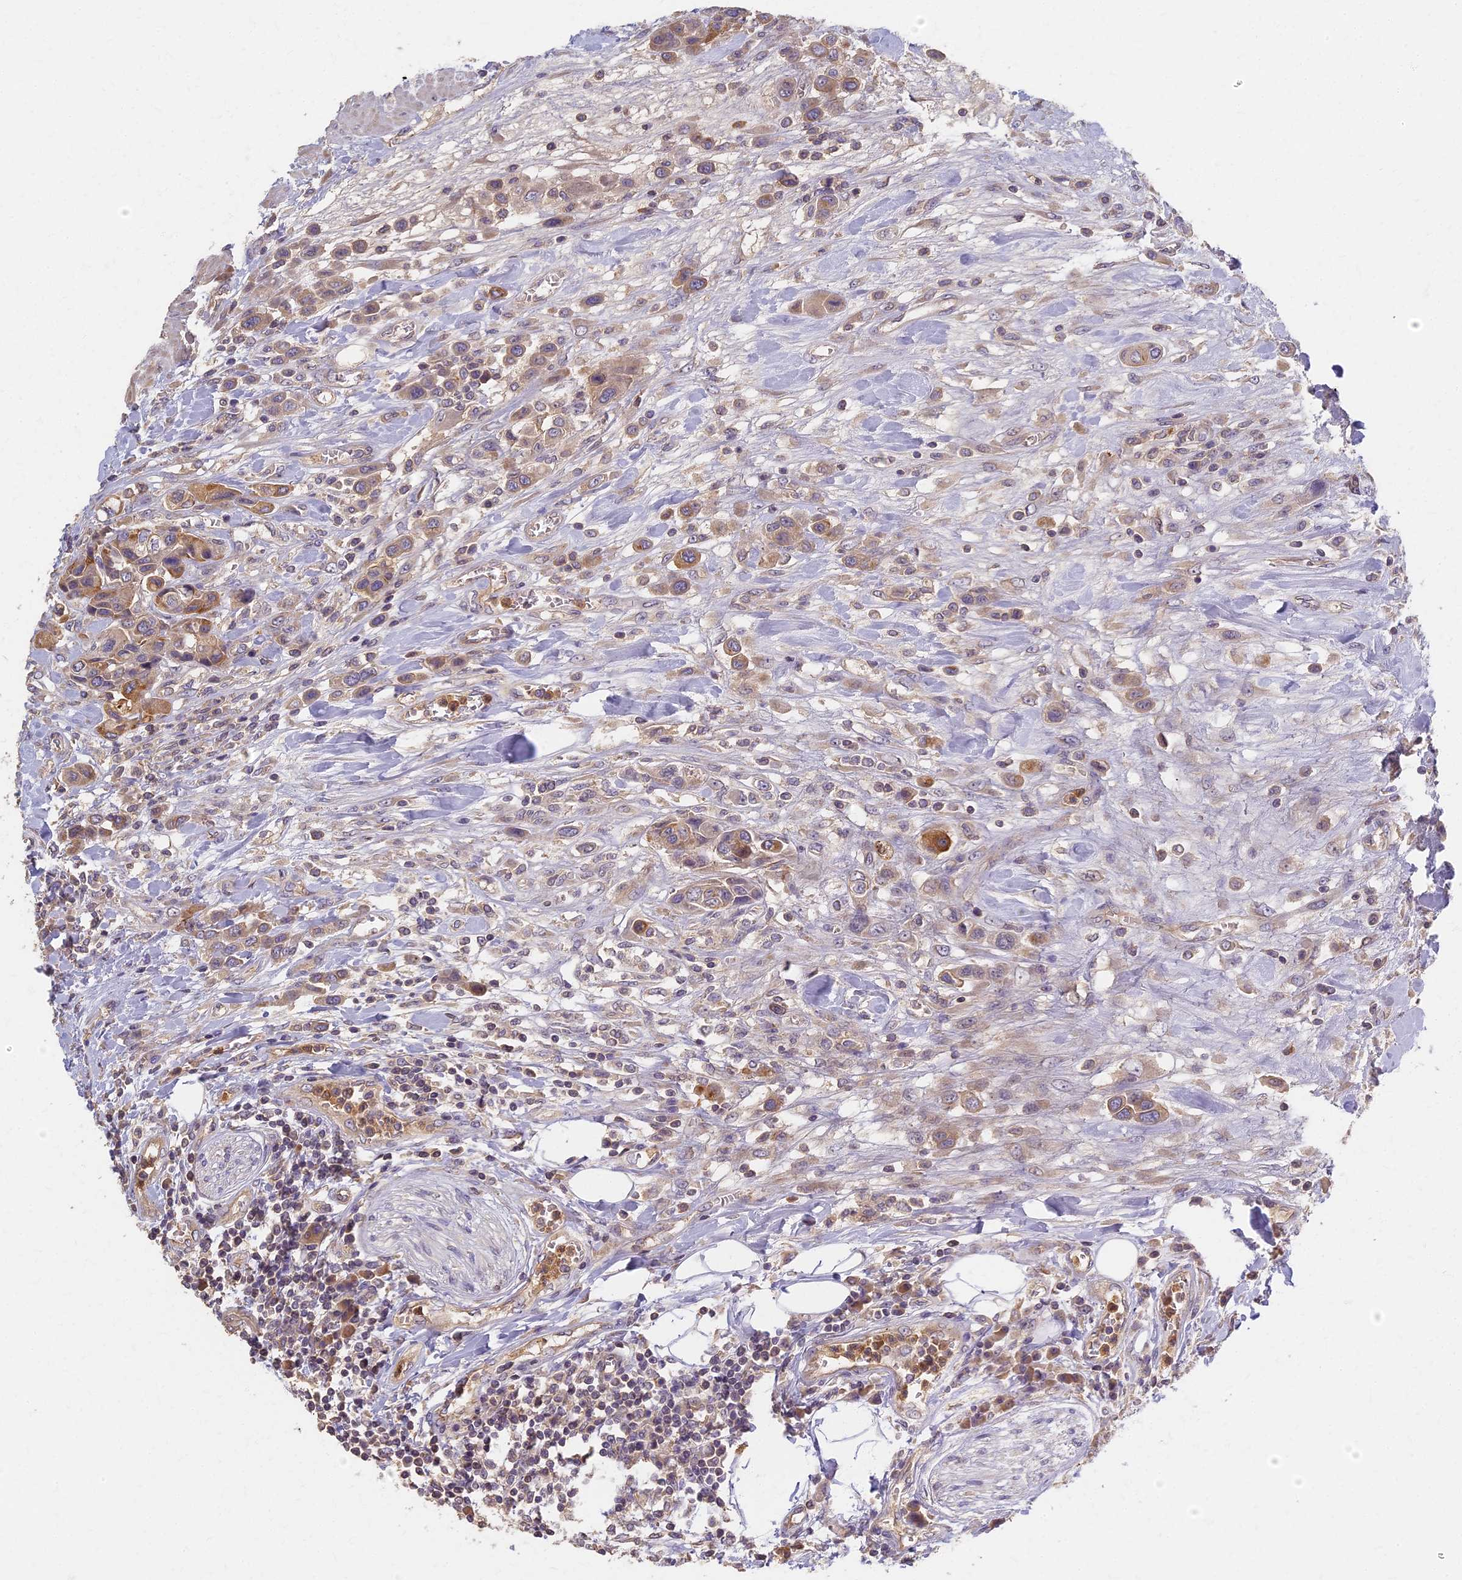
{"staining": {"intensity": "moderate", "quantity": "25%-75%", "location": "cytoplasmic/membranous"}, "tissue": "urothelial cancer", "cell_type": "Tumor cells", "image_type": "cancer", "snomed": [{"axis": "morphology", "description": "Urothelial carcinoma, High grade"}, {"axis": "topography", "description": "Urinary bladder"}], "caption": "Human urothelial cancer stained with a protein marker reveals moderate staining in tumor cells.", "gene": "AP4E1", "patient": {"sex": "male", "age": 50}}